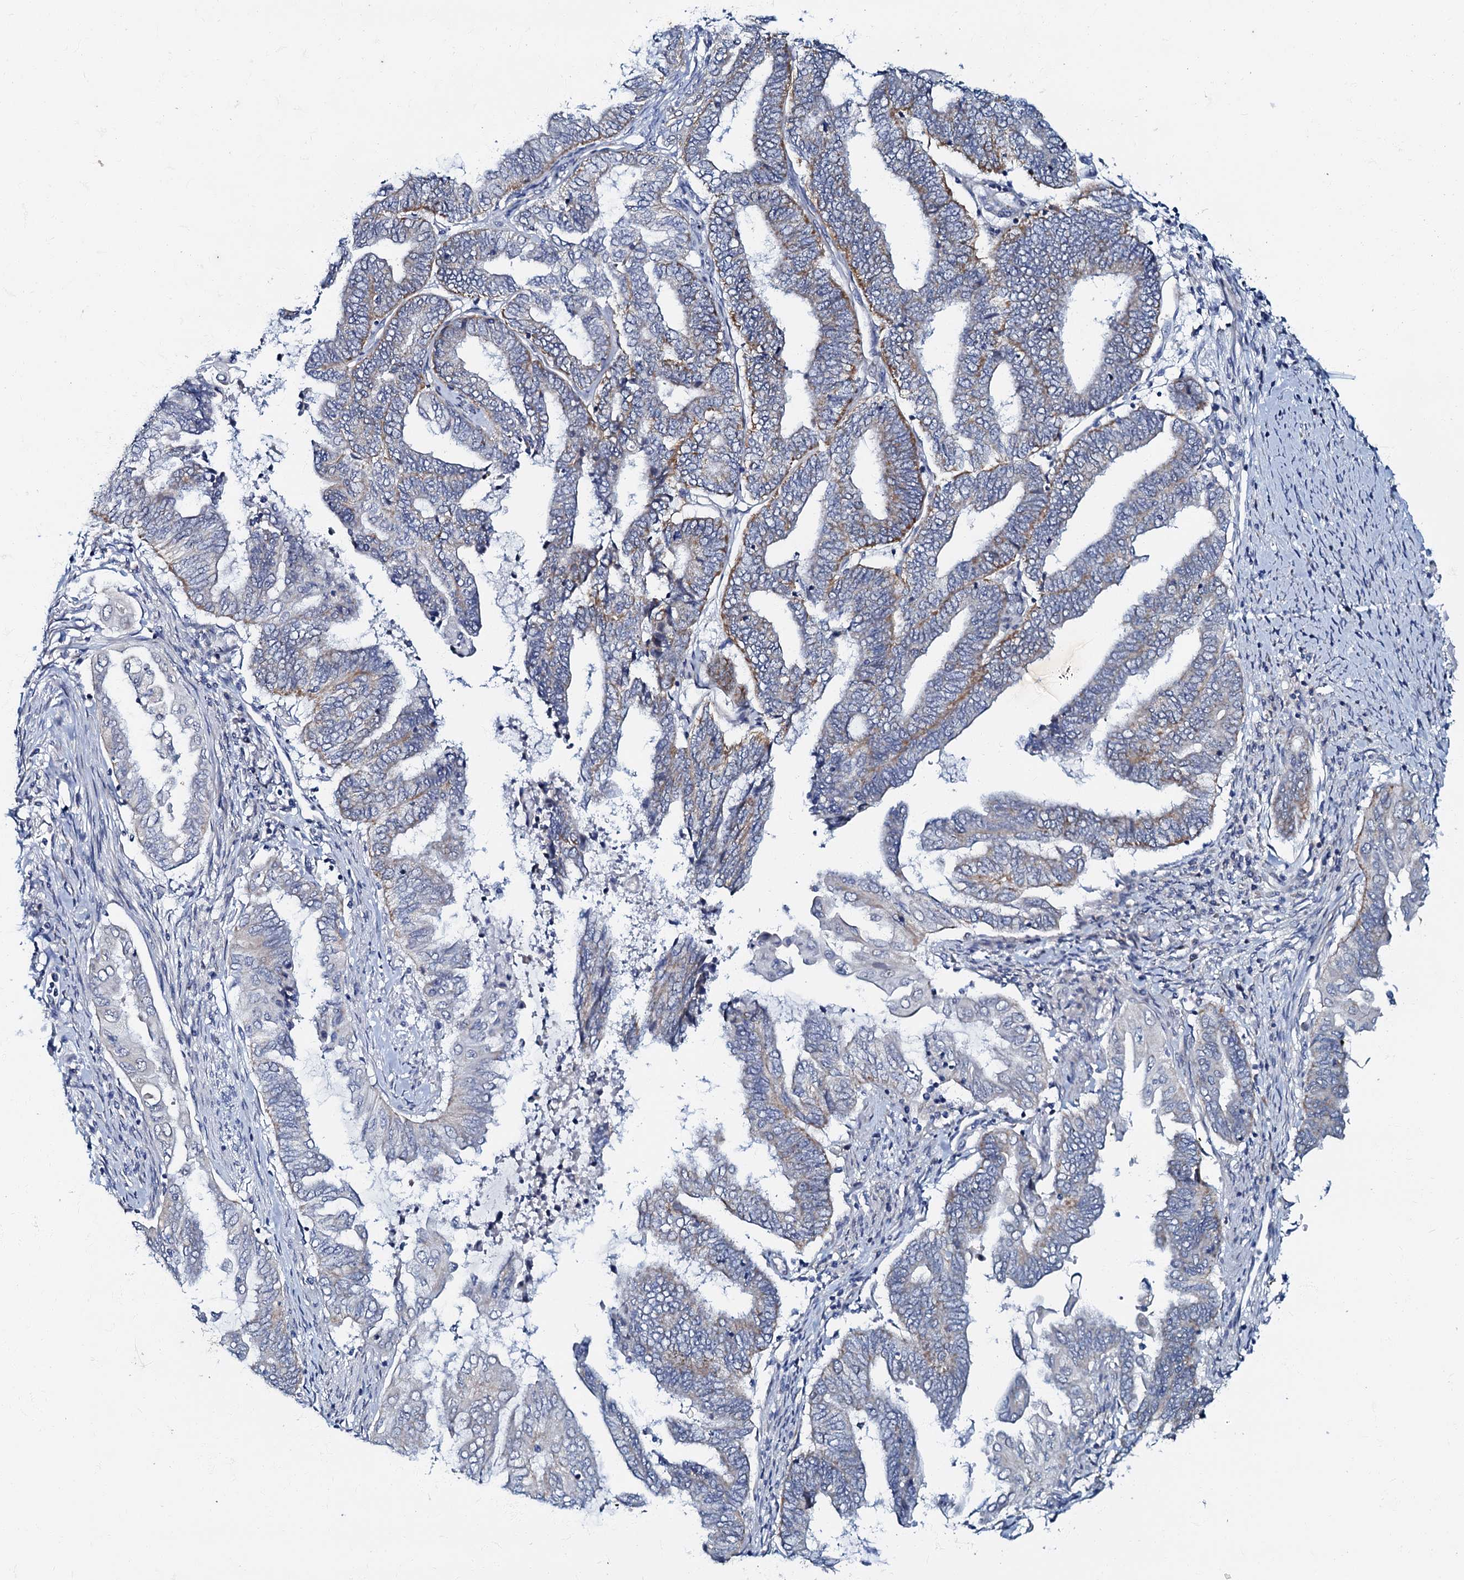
{"staining": {"intensity": "moderate", "quantity": "<25%", "location": "cytoplasmic/membranous"}, "tissue": "endometrial cancer", "cell_type": "Tumor cells", "image_type": "cancer", "snomed": [{"axis": "morphology", "description": "Adenocarcinoma, NOS"}, {"axis": "topography", "description": "Uterus"}, {"axis": "topography", "description": "Endometrium"}], "caption": "Protein analysis of endometrial cancer (adenocarcinoma) tissue displays moderate cytoplasmic/membranous positivity in approximately <25% of tumor cells.", "gene": "MRPL51", "patient": {"sex": "female", "age": 70}}